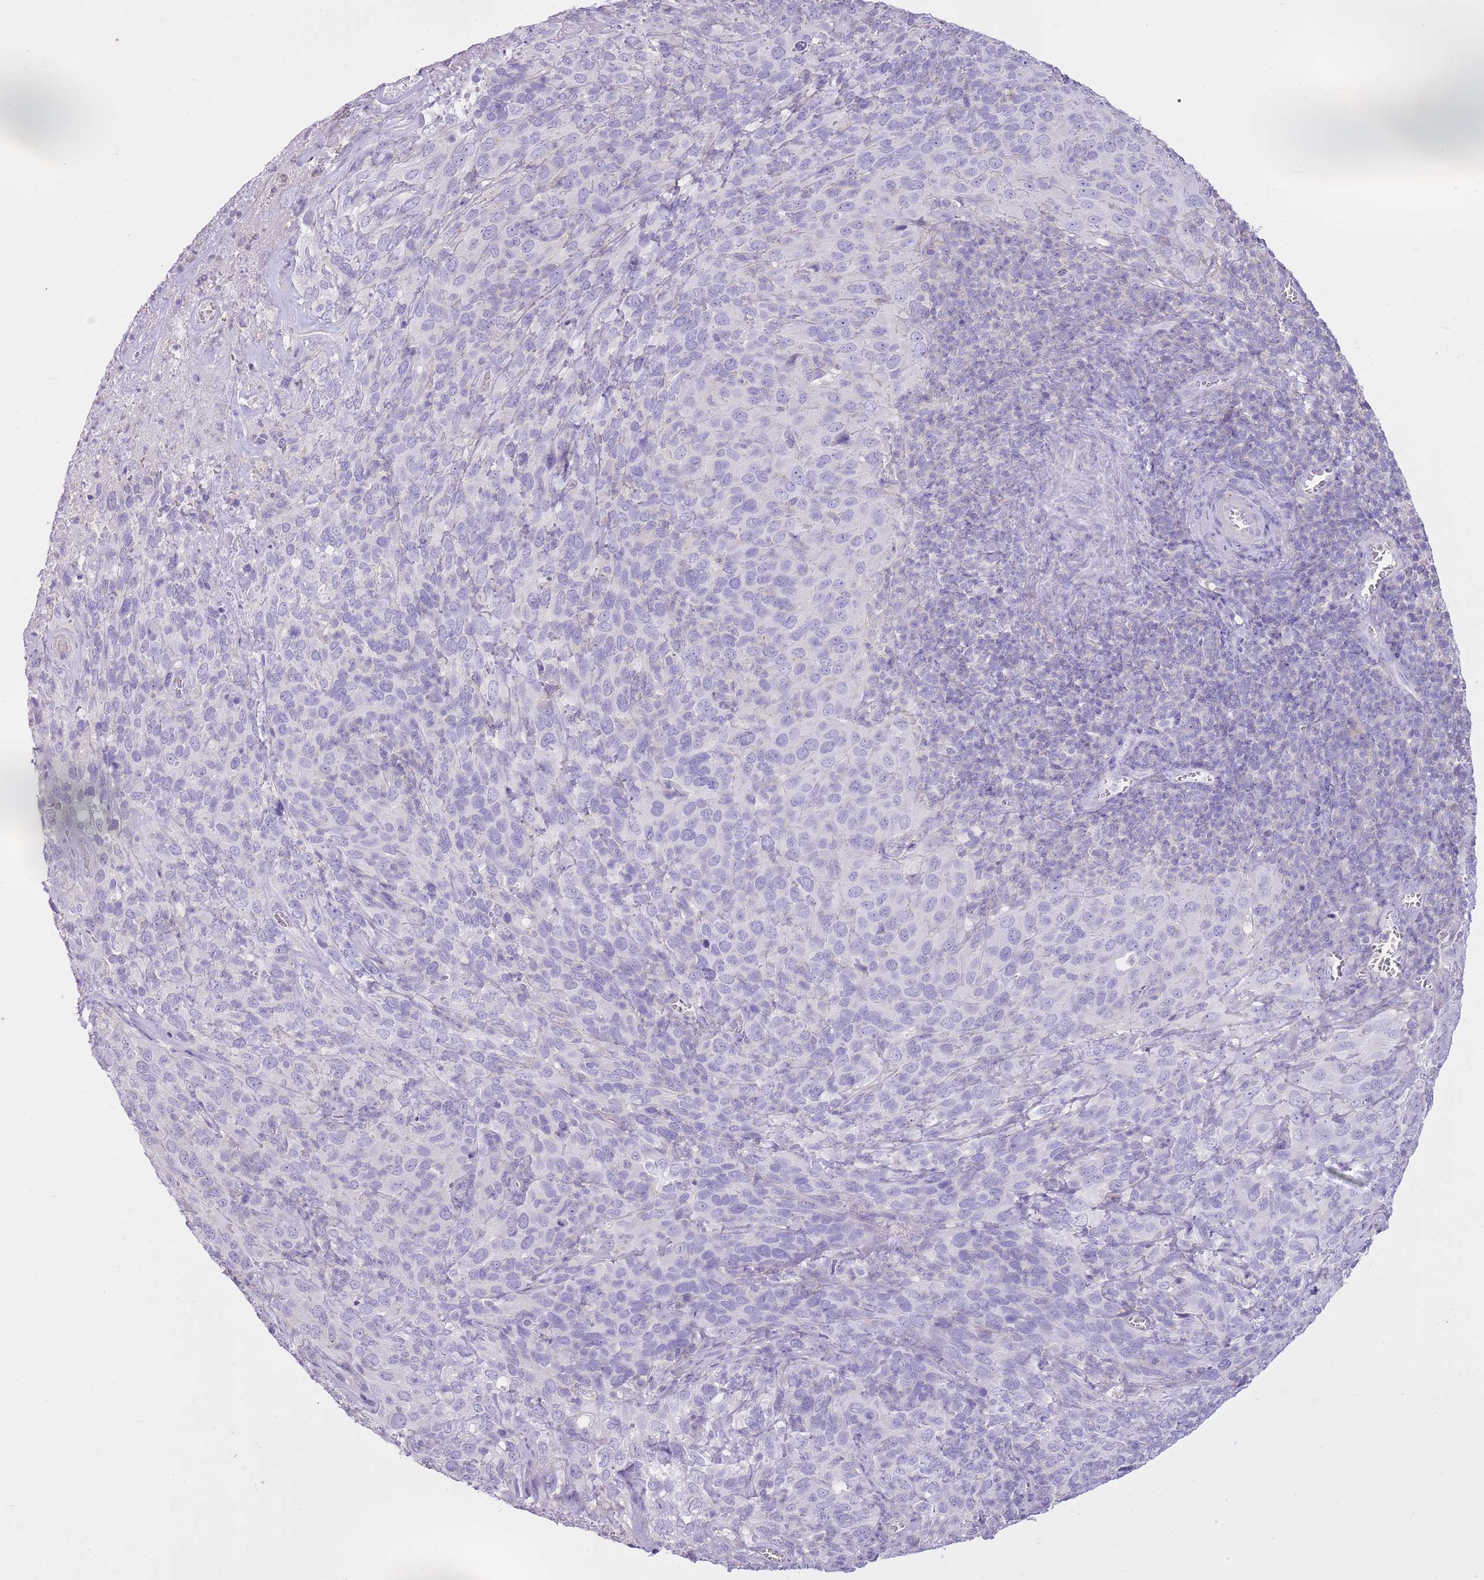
{"staining": {"intensity": "negative", "quantity": "none", "location": "none"}, "tissue": "cervical cancer", "cell_type": "Tumor cells", "image_type": "cancer", "snomed": [{"axis": "morphology", "description": "Squamous cell carcinoma, NOS"}, {"axis": "topography", "description": "Cervix"}], "caption": "Immunohistochemistry image of neoplastic tissue: human cervical cancer stained with DAB displays no significant protein expression in tumor cells. The staining is performed using DAB (3,3'-diaminobenzidine) brown chromogen with nuclei counter-stained in using hematoxylin.", "gene": "CNPPD1", "patient": {"sex": "female", "age": 51}}